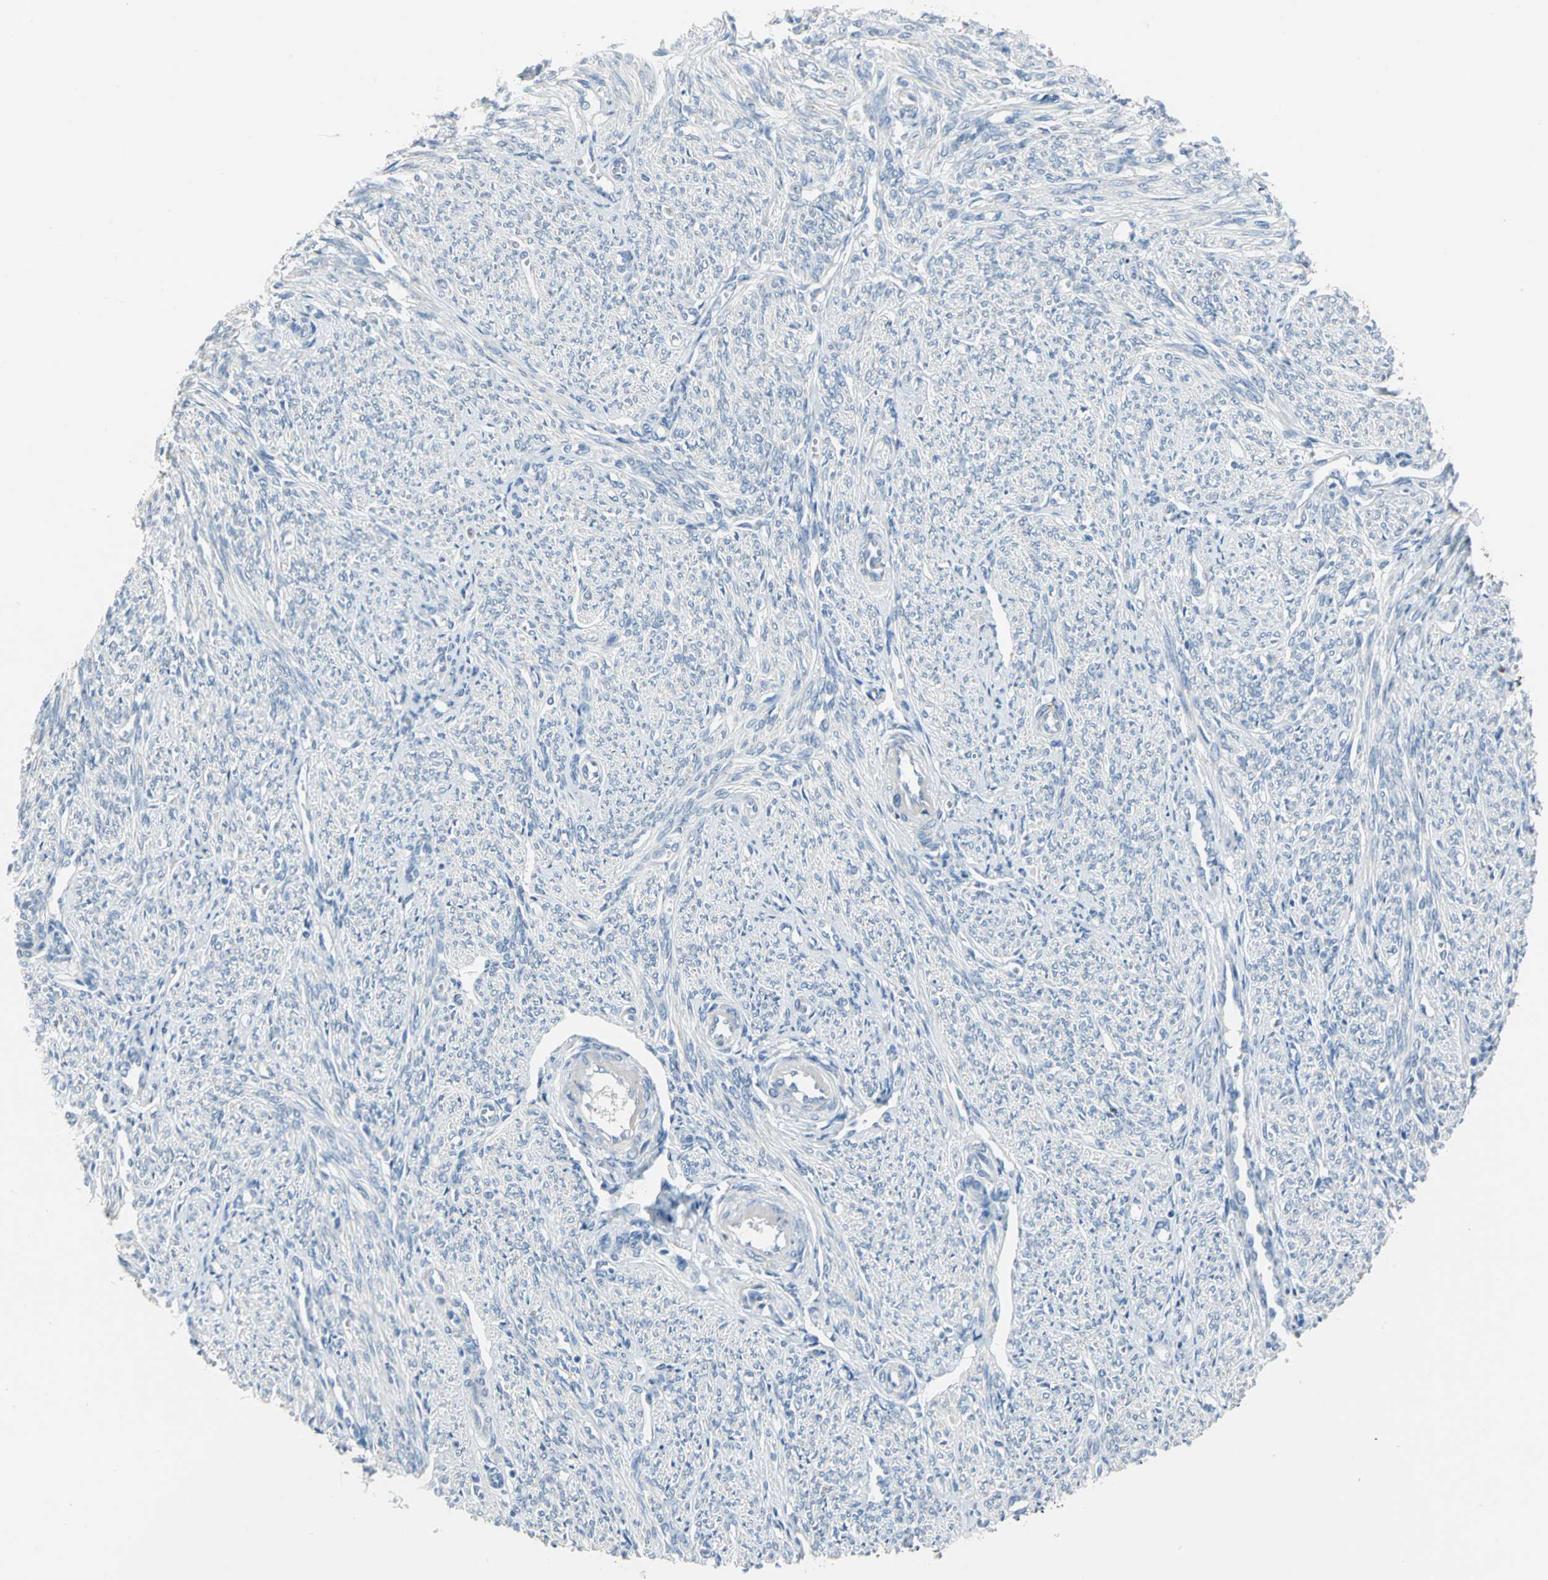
{"staining": {"intensity": "weak", "quantity": "25%-75%", "location": "cytoplasmic/membranous"}, "tissue": "smooth muscle", "cell_type": "Smooth muscle cells", "image_type": "normal", "snomed": [{"axis": "morphology", "description": "Normal tissue, NOS"}, {"axis": "topography", "description": "Smooth muscle"}], "caption": "A high-resolution micrograph shows IHC staining of normal smooth muscle, which demonstrates weak cytoplasmic/membranous positivity in about 25%-75% of smooth muscle cells.", "gene": "PTGDS", "patient": {"sex": "female", "age": 65}}